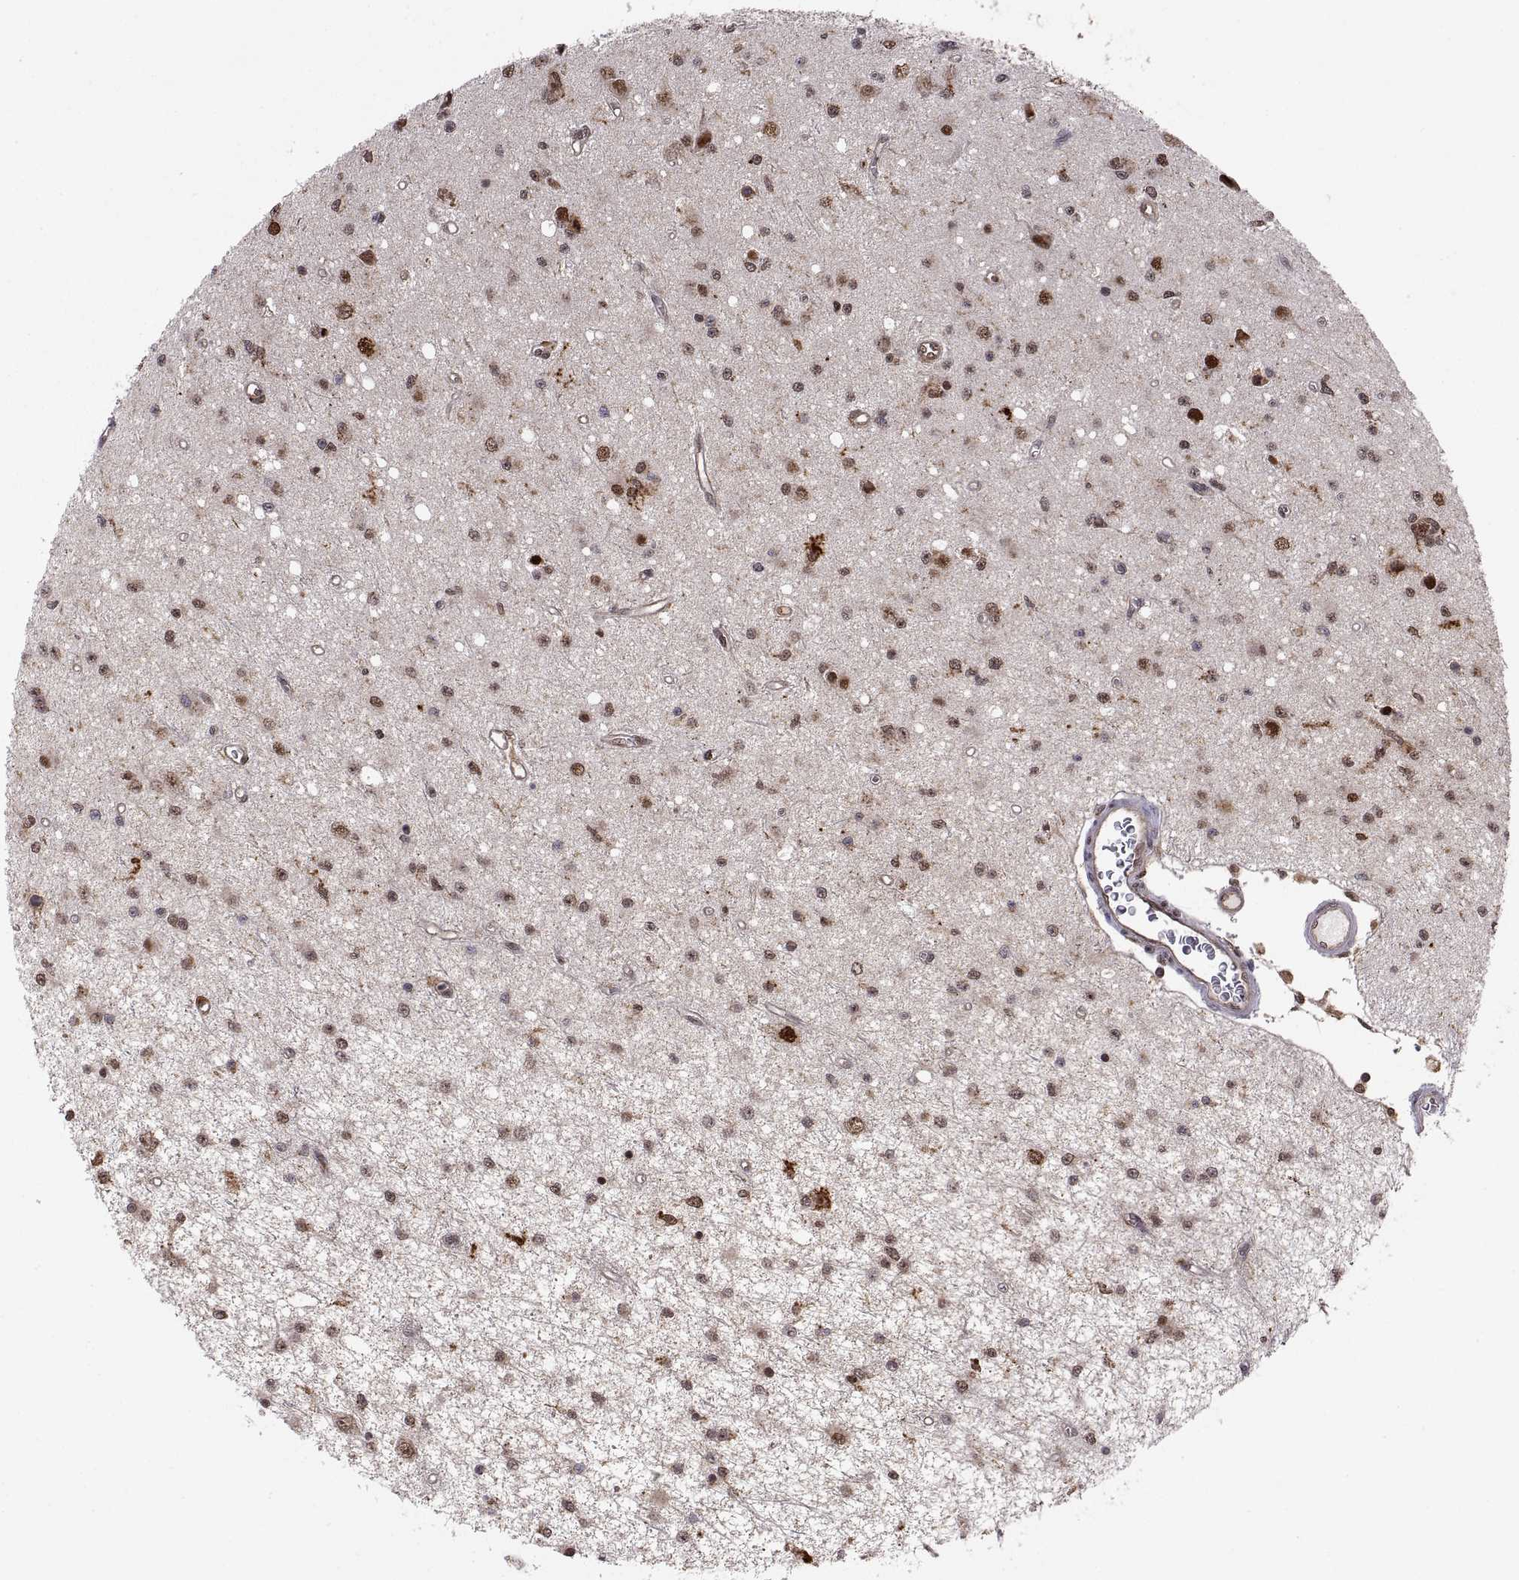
{"staining": {"intensity": "moderate", "quantity": "25%-75%", "location": "nuclear"}, "tissue": "glioma", "cell_type": "Tumor cells", "image_type": "cancer", "snomed": [{"axis": "morphology", "description": "Glioma, malignant, Low grade"}, {"axis": "topography", "description": "Brain"}], "caption": "Moderate nuclear protein staining is appreciated in about 25%-75% of tumor cells in glioma.", "gene": "PSMC2", "patient": {"sex": "female", "age": 45}}